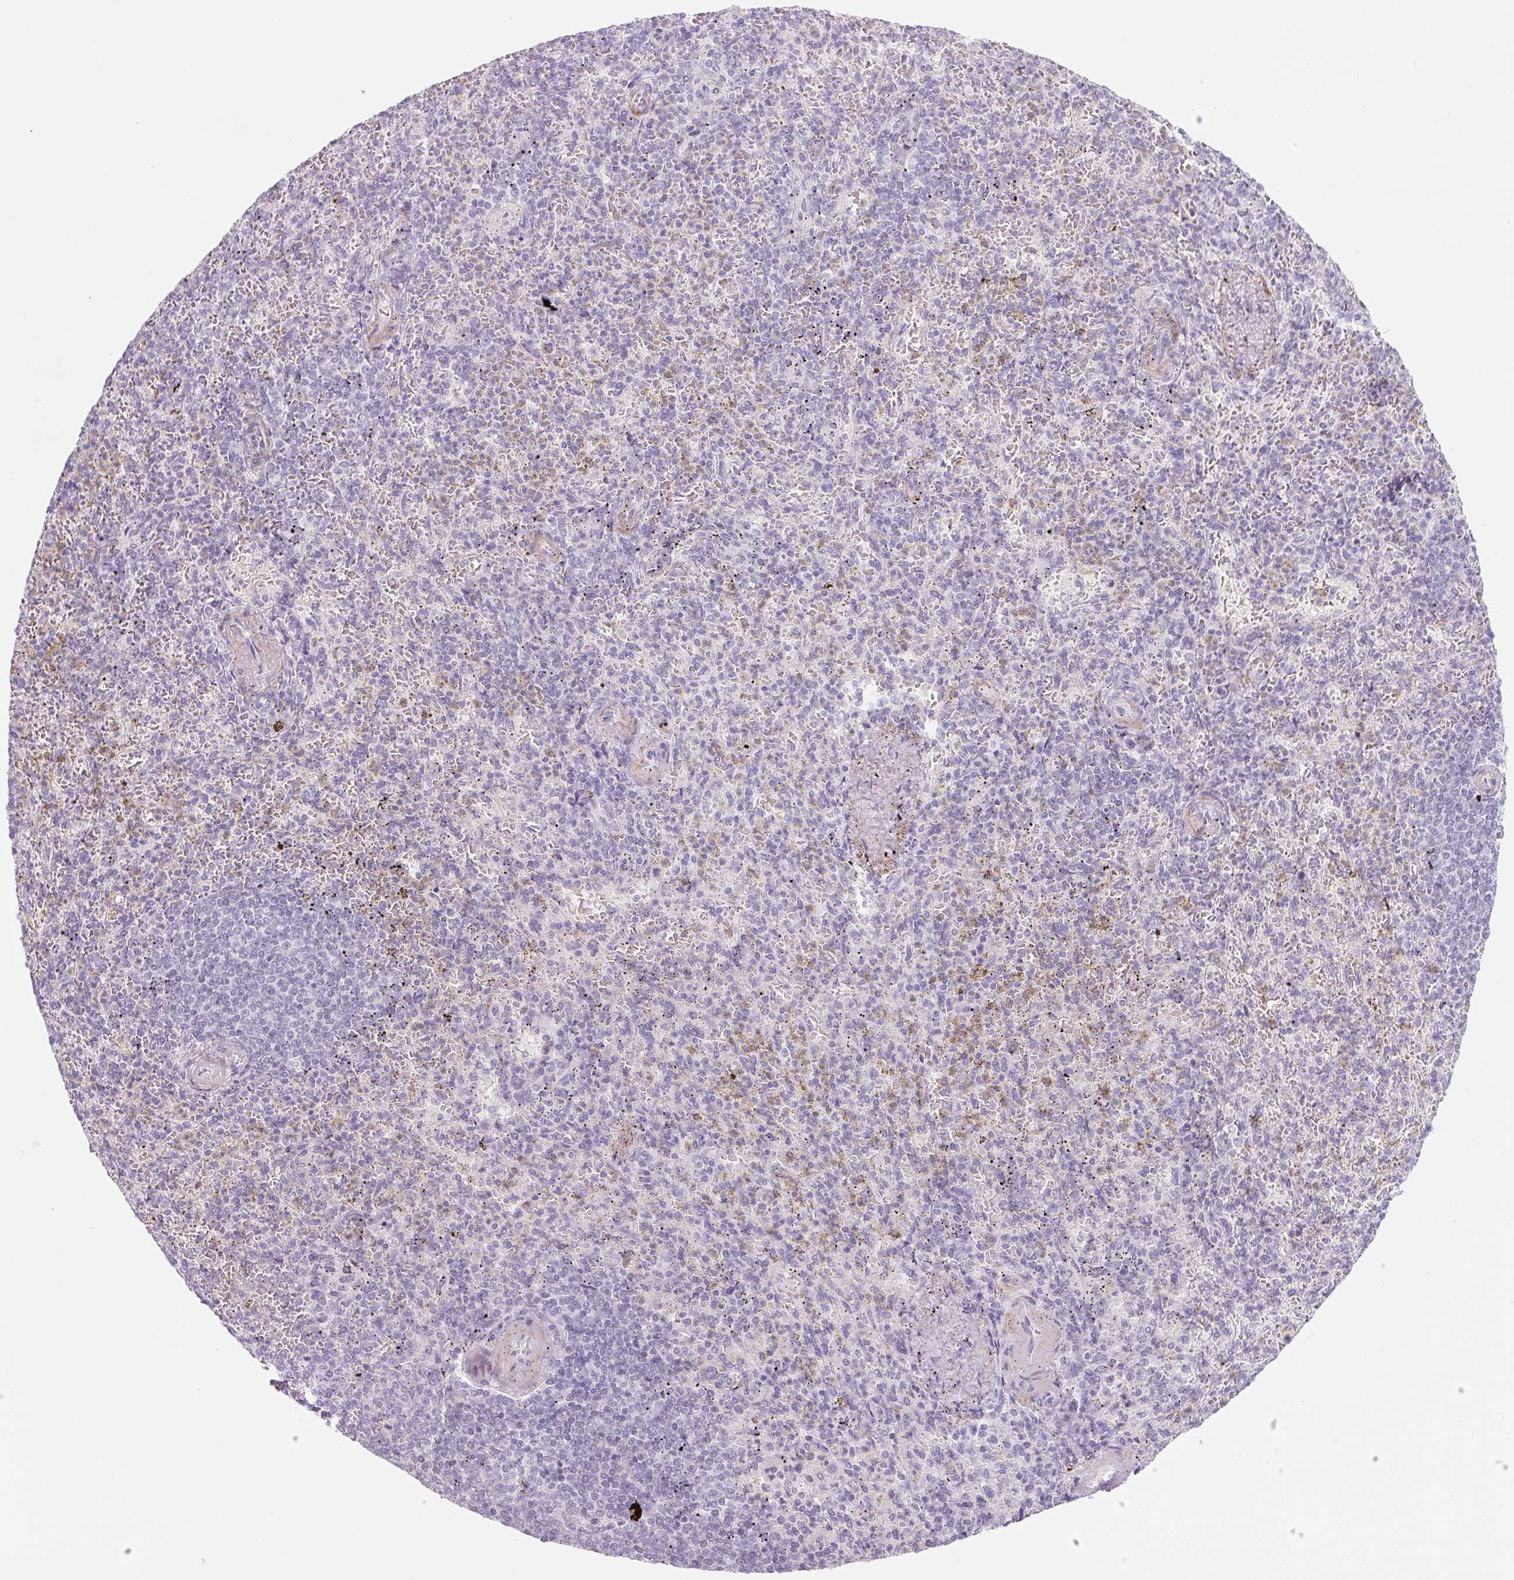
{"staining": {"intensity": "negative", "quantity": "none", "location": "none"}, "tissue": "spleen", "cell_type": "Cells in red pulp", "image_type": "normal", "snomed": [{"axis": "morphology", "description": "Normal tissue, NOS"}, {"axis": "topography", "description": "Spleen"}], "caption": "High magnification brightfield microscopy of normal spleen stained with DAB (brown) and counterstained with hematoxylin (blue): cells in red pulp show no significant expression. (Immunohistochemistry, brightfield microscopy, high magnification).", "gene": "PRM1", "patient": {"sex": "female", "age": 74}}